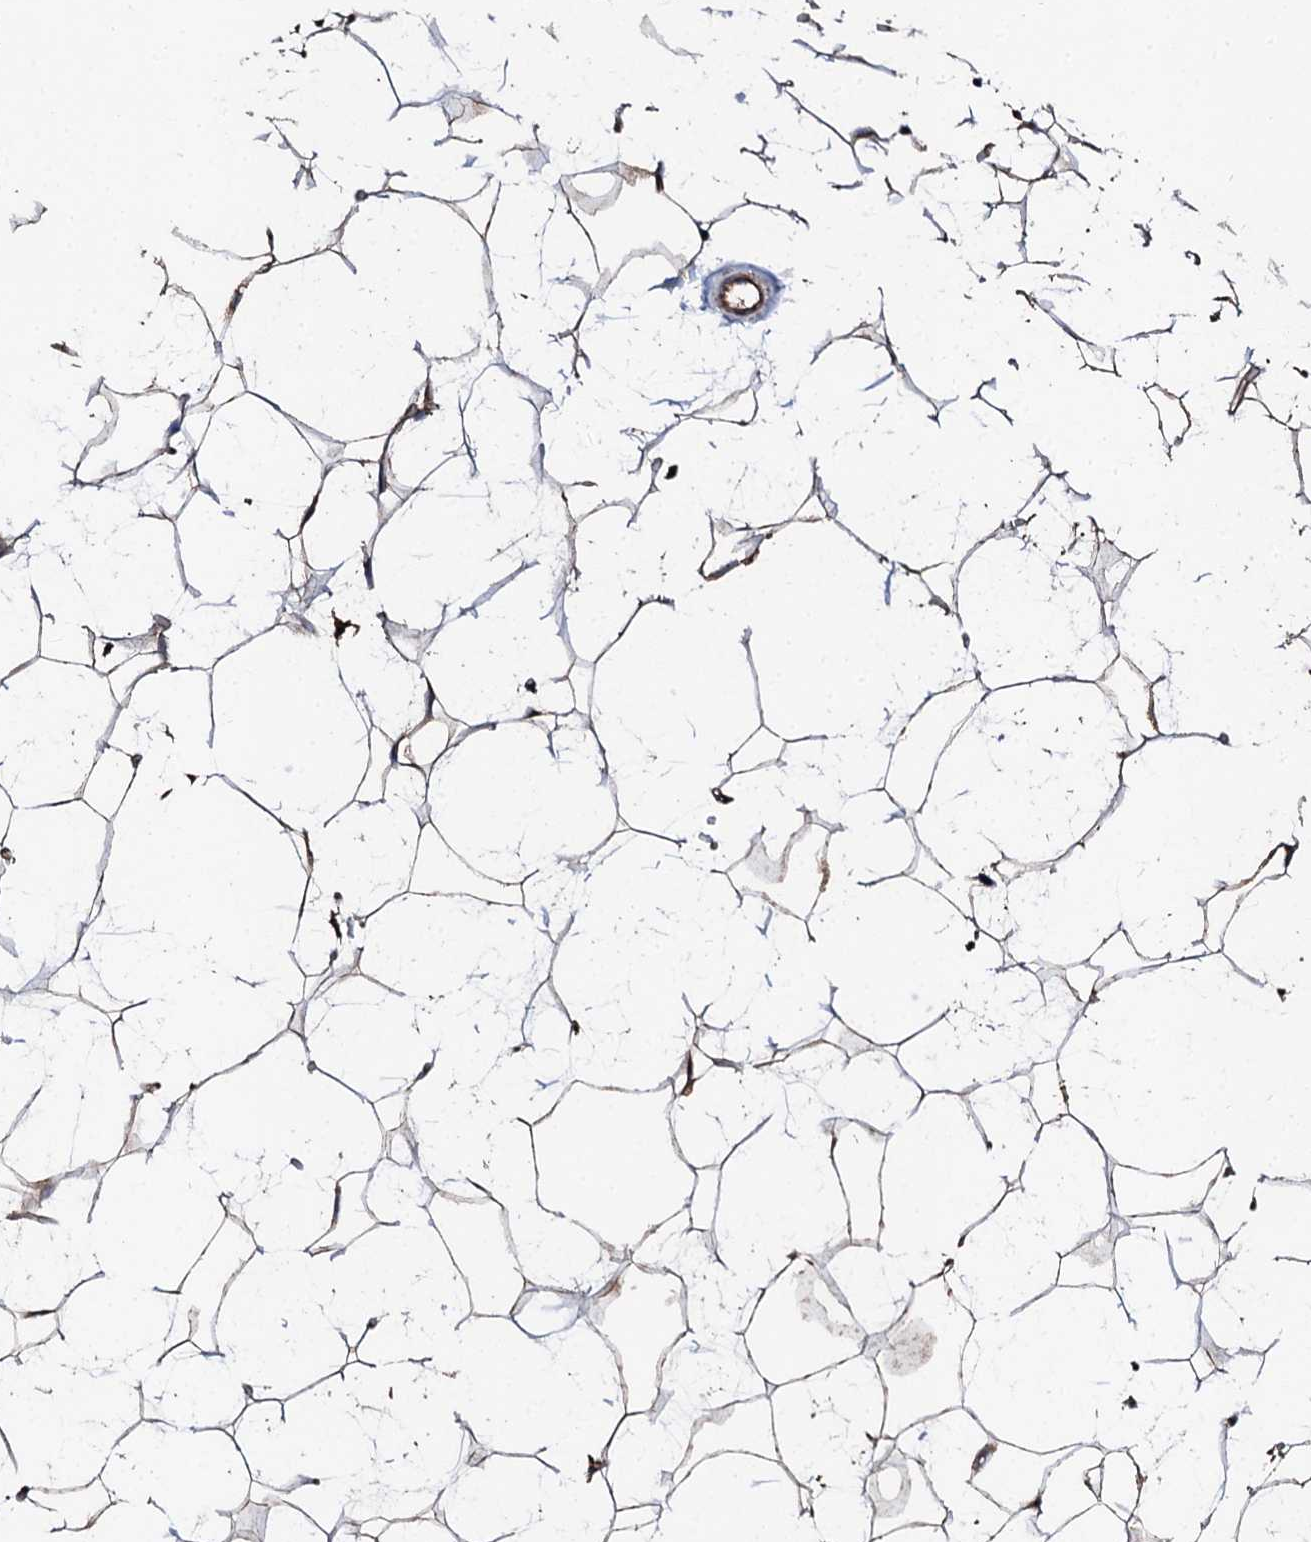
{"staining": {"intensity": "negative", "quantity": "none", "location": "none"}, "tissue": "adipose tissue", "cell_type": "Adipocytes", "image_type": "normal", "snomed": [{"axis": "morphology", "description": "Normal tissue, NOS"}, {"axis": "topography", "description": "Breast"}], "caption": "Immunohistochemical staining of normal human adipose tissue displays no significant positivity in adipocytes. Brightfield microscopy of immunohistochemistry stained with DAB (brown) and hematoxylin (blue), captured at high magnification.", "gene": "CKAP5", "patient": {"sex": "female", "age": 26}}